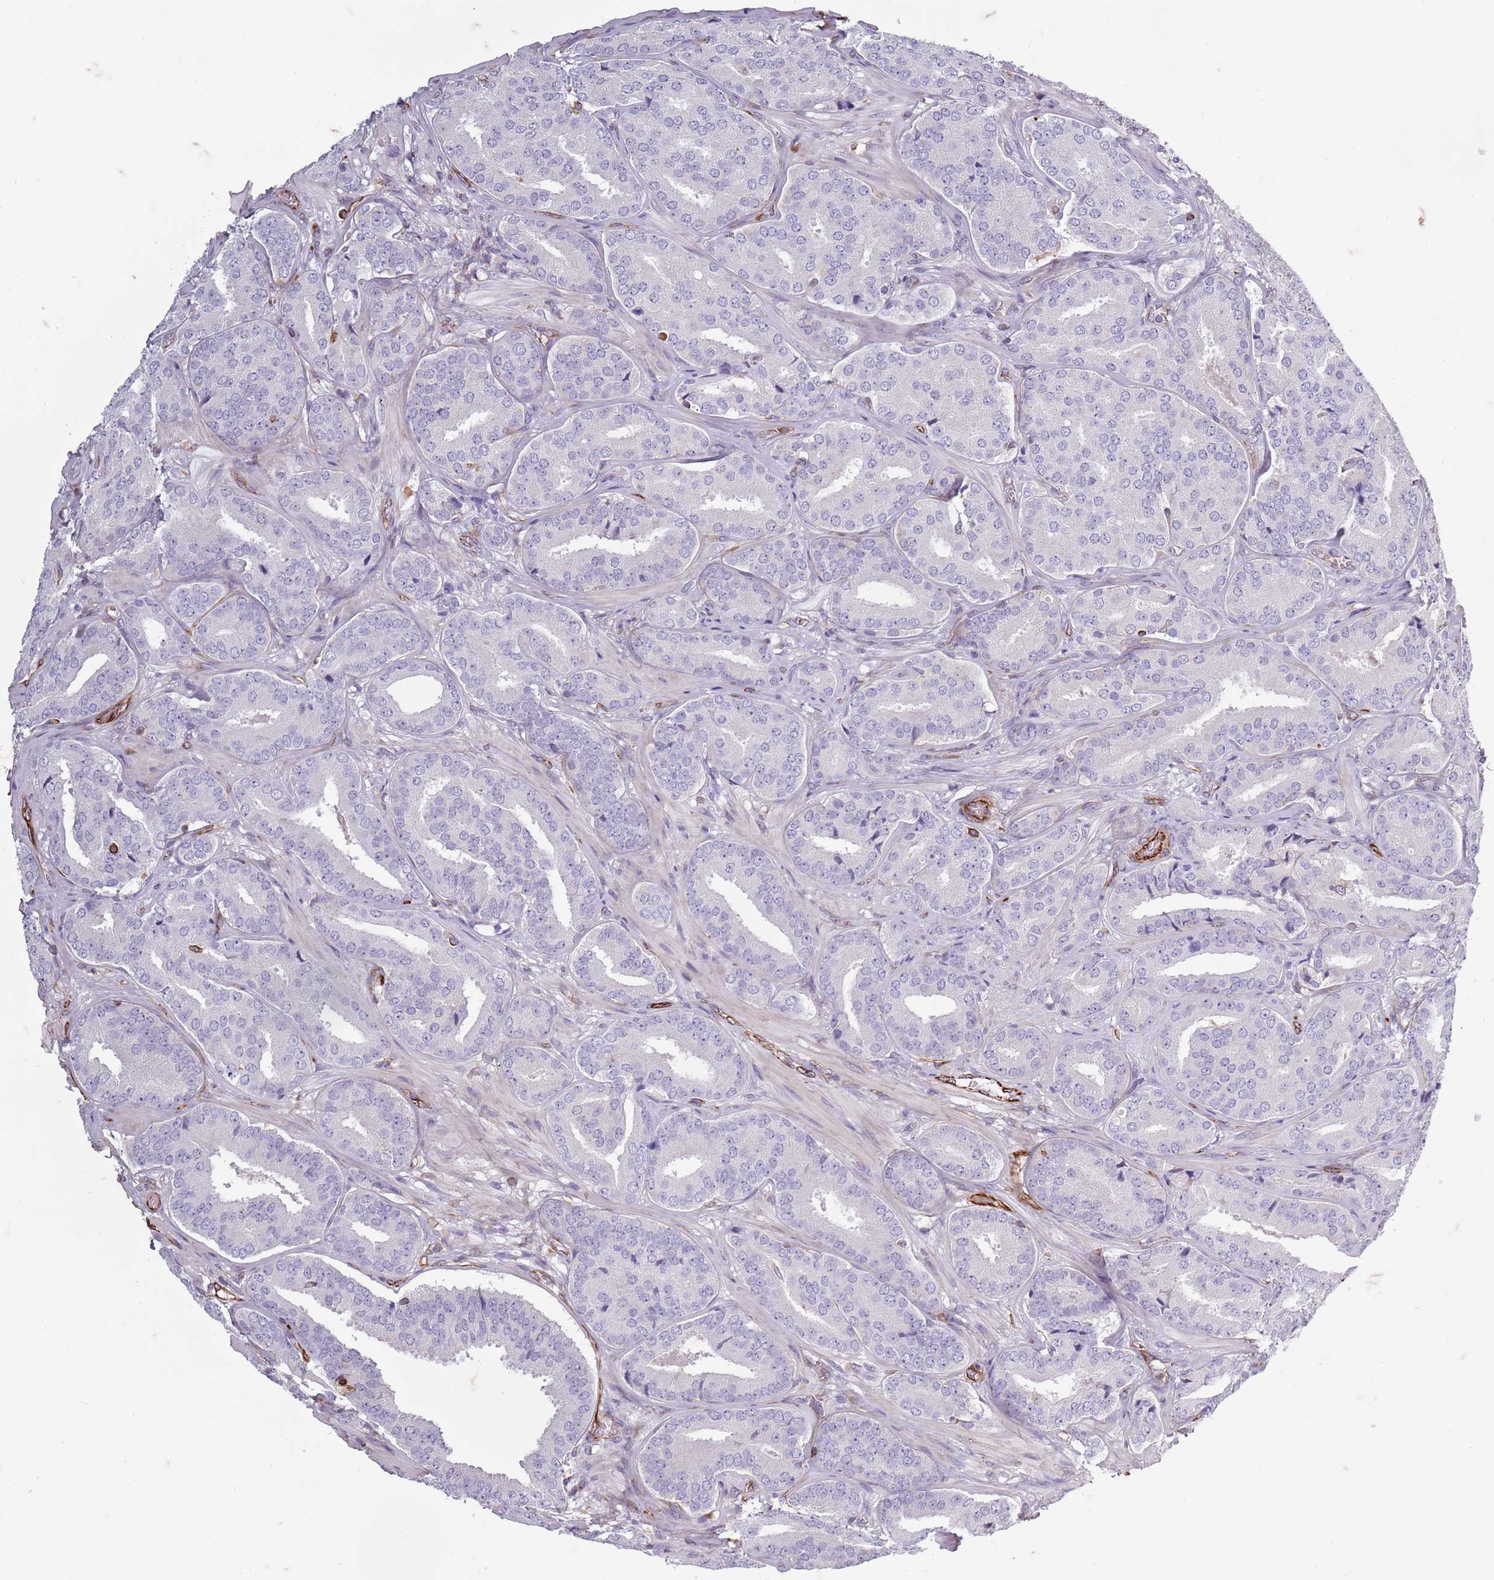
{"staining": {"intensity": "negative", "quantity": "none", "location": "none"}, "tissue": "prostate cancer", "cell_type": "Tumor cells", "image_type": "cancer", "snomed": [{"axis": "morphology", "description": "Adenocarcinoma, High grade"}, {"axis": "topography", "description": "Prostate"}], "caption": "Immunohistochemistry histopathology image of neoplastic tissue: human prostate adenocarcinoma (high-grade) stained with DAB shows no significant protein staining in tumor cells. (Stains: DAB (3,3'-diaminobenzidine) IHC with hematoxylin counter stain, Microscopy: brightfield microscopy at high magnification).", "gene": "TAS2R38", "patient": {"sex": "male", "age": 63}}